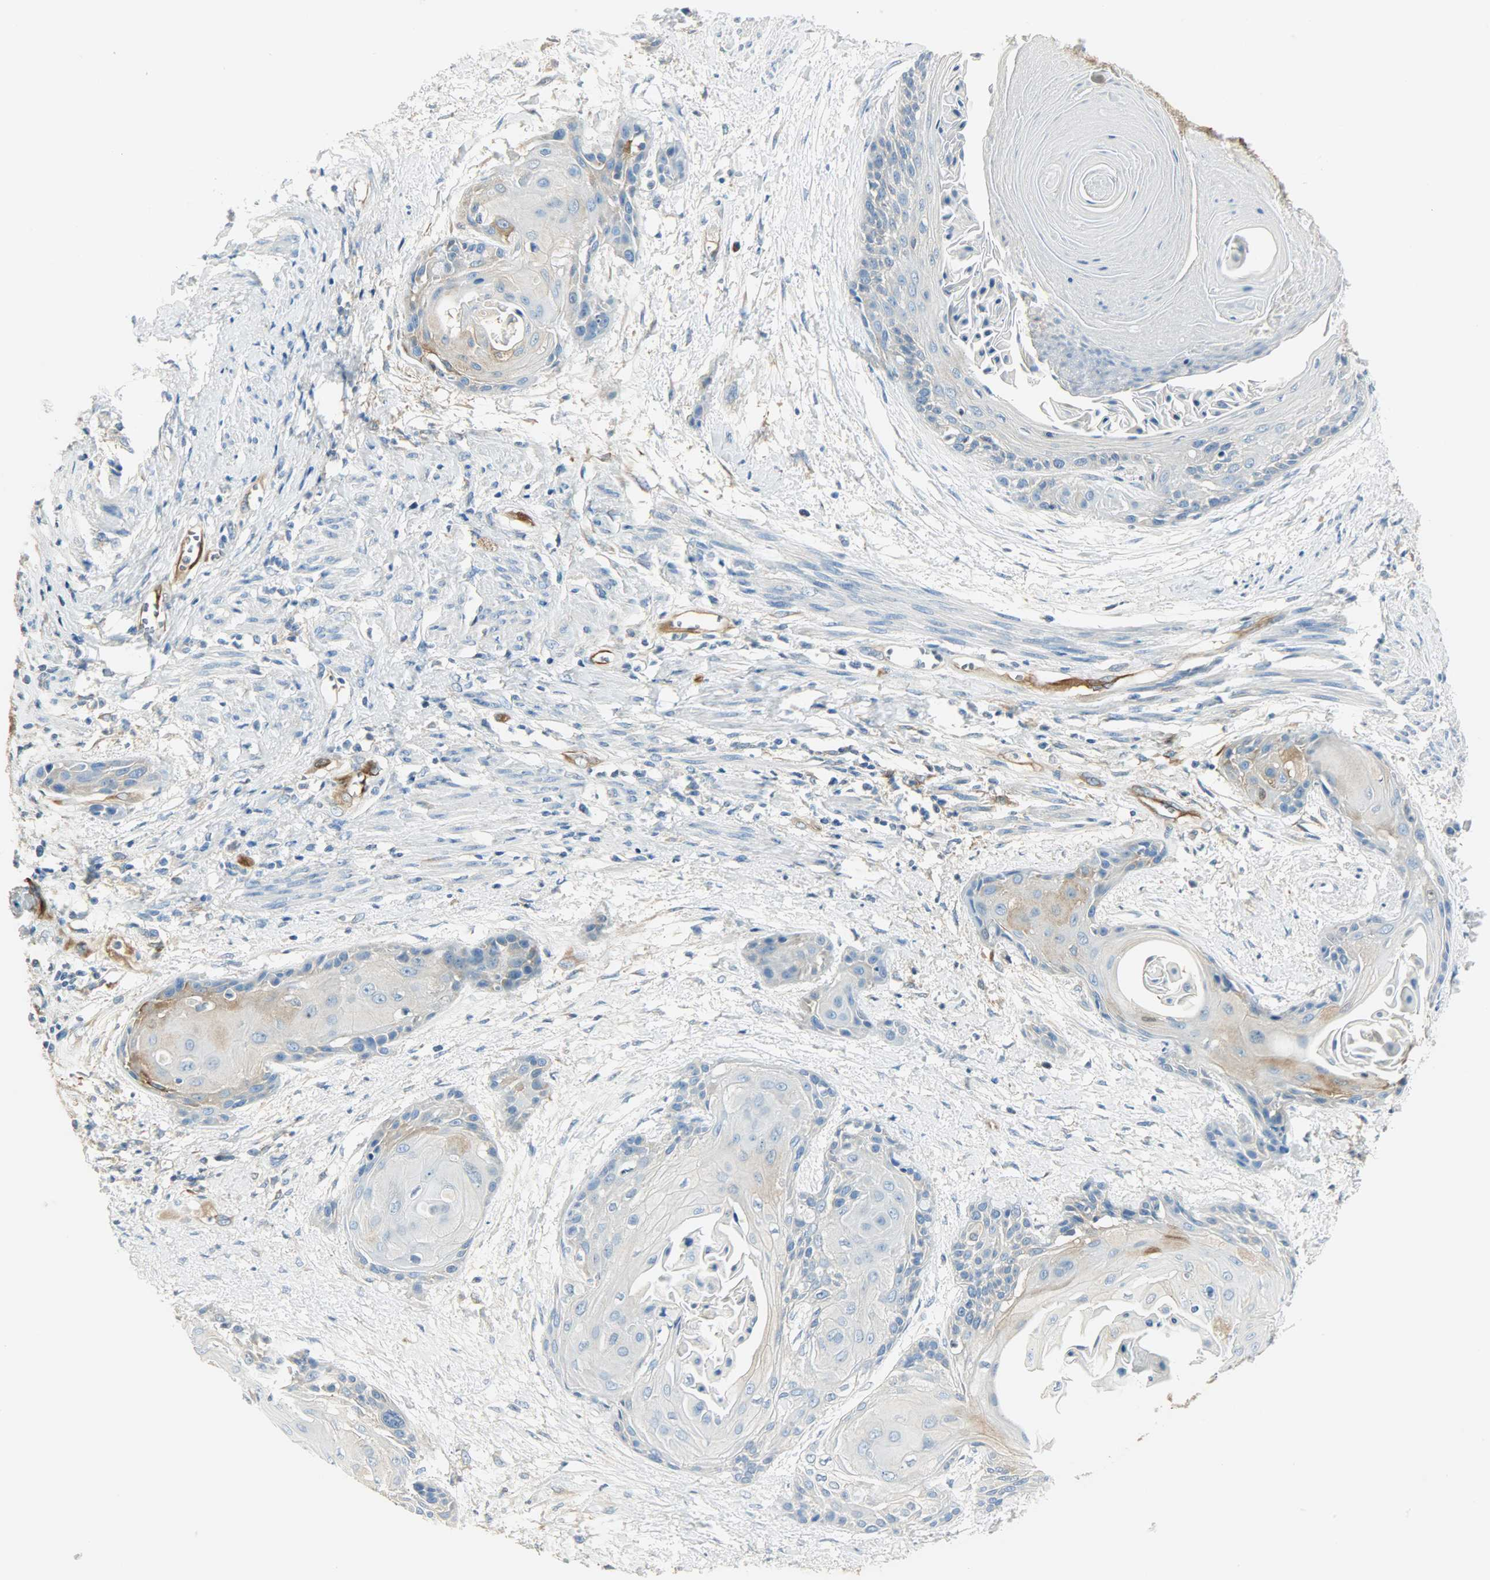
{"staining": {"intensity": "moderate", "quantity": "<25%", "location": "cytoplasmic/membranous"}, "tissue": "cervical cancer", "cell_type": "Tumor cells", "image_type": "cancer", "snomed": [{"axis": "morphology", "description": "Squamous cell carcinoma, NOS"}, {"axis": "topography", "description": "Cervix"}], "caption": "Immunohistochemistry image of neoplastic tissue: human cervical cancer stained using immunohistochemistry exhibits low levels of moderate protein expression localized specifically in the cytoplasmic/membranous of tumor cells, appearing as a cytoplasmic/membranous brown color.", "gene": "WARS1", "patient": {"sex": "female", "age": 57}}